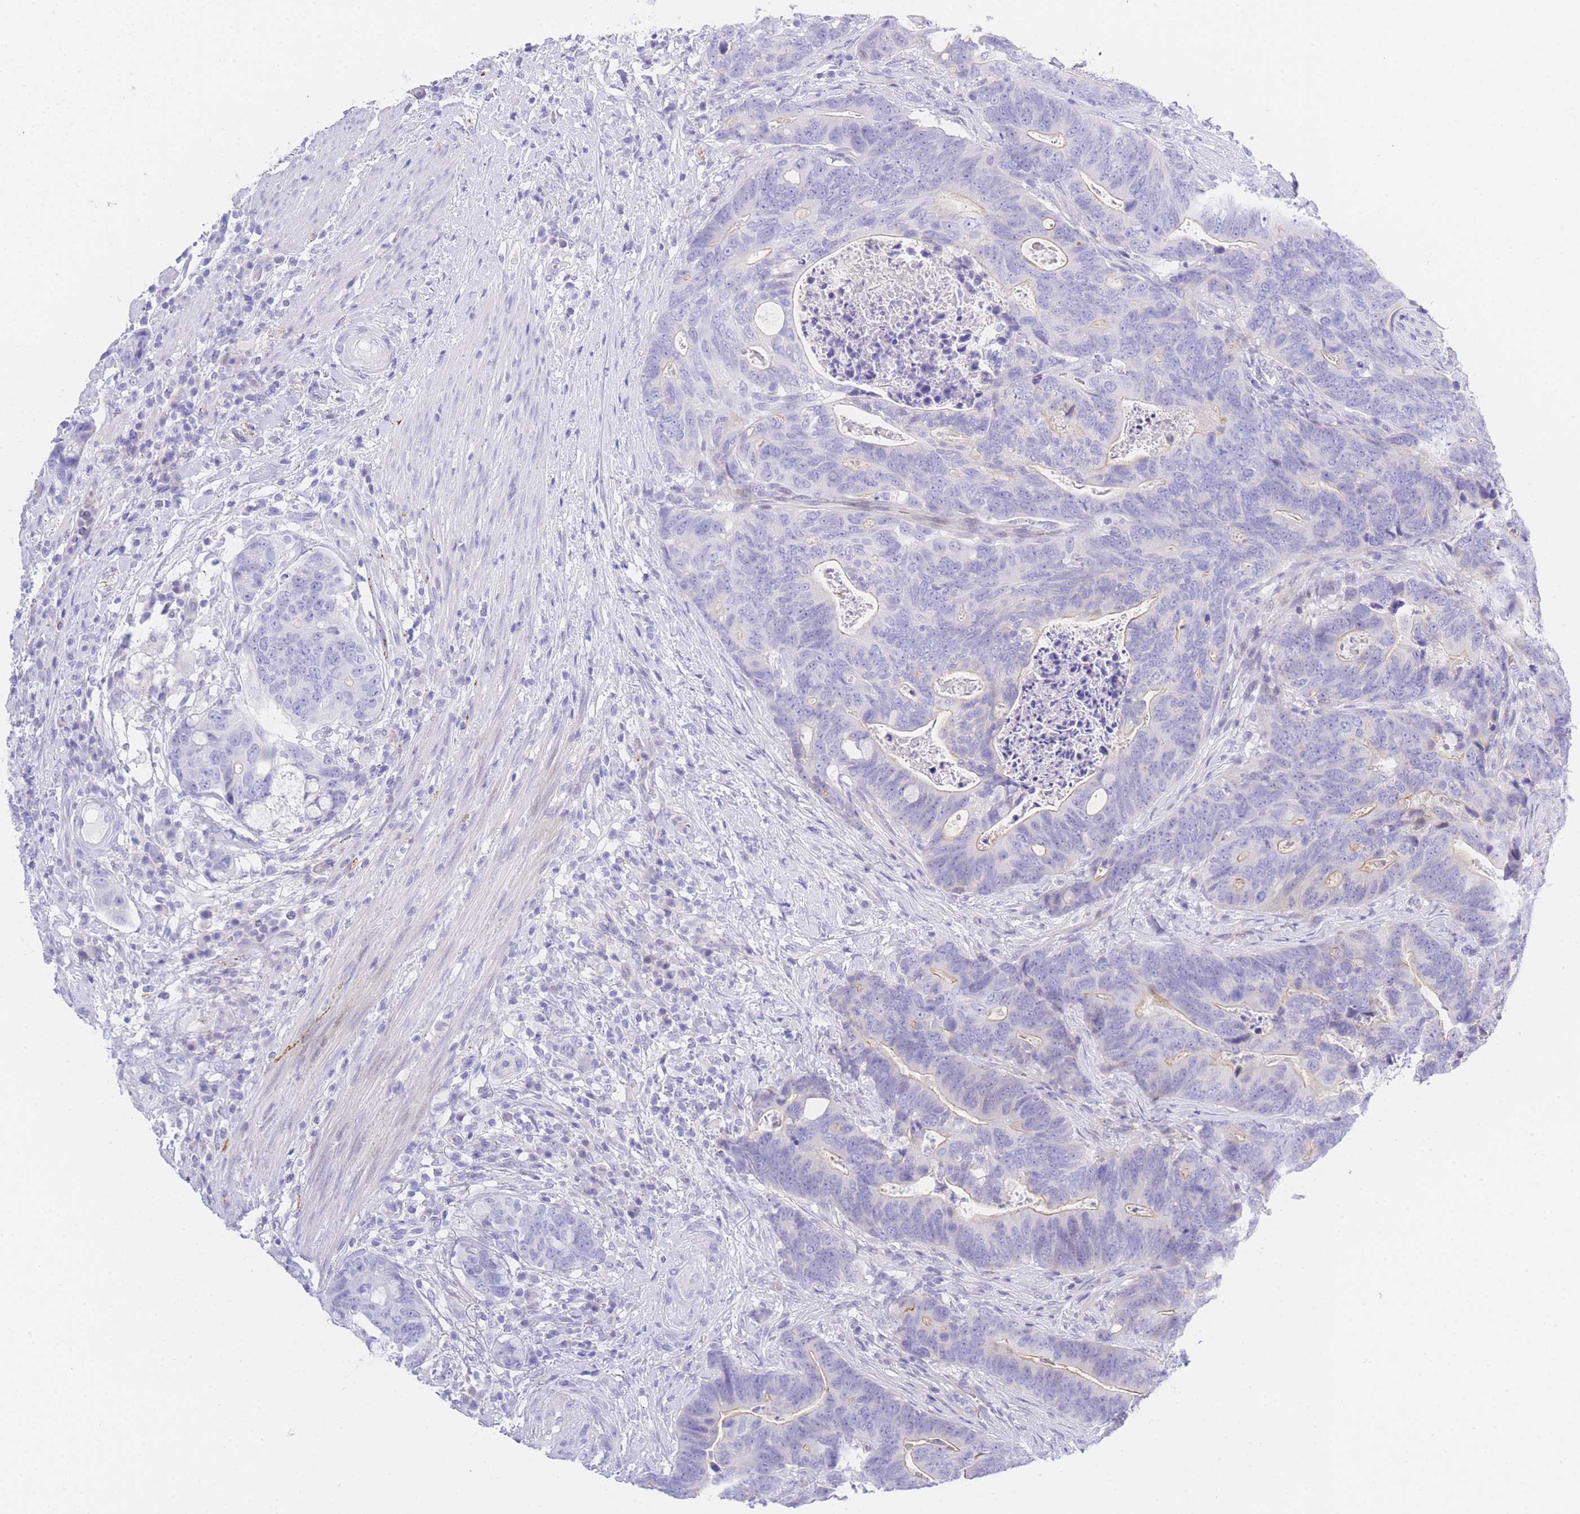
{"staining": {"intensity": "weak", "quantity": "<25%", "location": "cytoplasmic/membranous"}, "tissue": "colorectal cancer", "cell_type": "Tumor cells", "image_type": "cancer", "snomed": [{"axis": "morphology", "description": "Adenocarcinoma, NOS"}, {"axis": "topography", "description": "Colon"}], "caption": "Human colorectal cancer (adenocarcinoma) stained for a protein using immunohistochemistry (IHC) exhibits no positivity in tumor cells.", "gene": "TIFAB", "patient": {"sex": "female", "age": 82}}